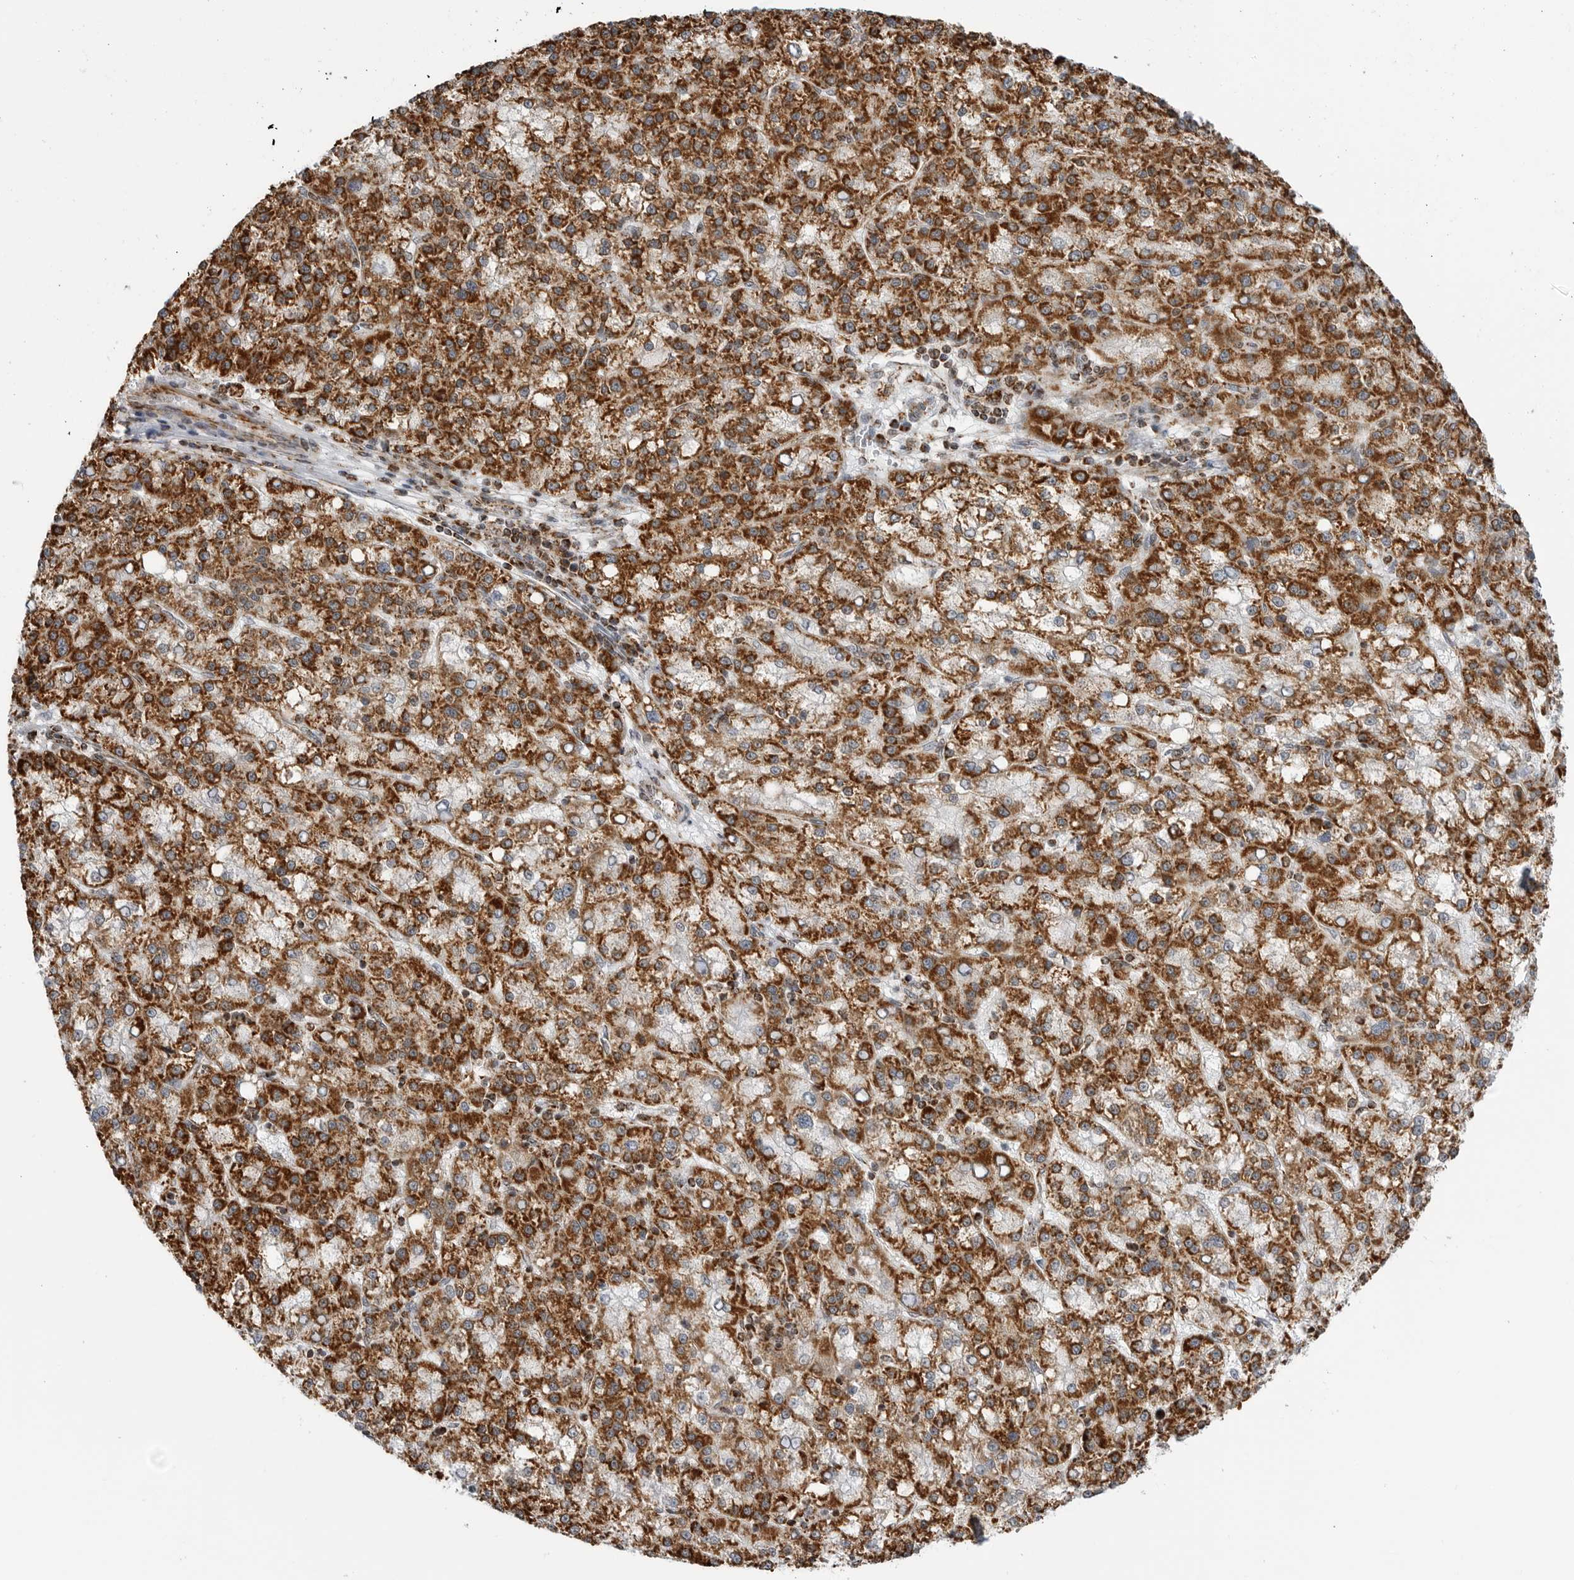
{"staining": {"intensity": "strong", "quantity": ">75%", "location": "cytoplasmic/membranous"}, "tissue": "liver cancer", "cell_type": "Tumor cells", "image_type": "cancer", "snomed": [{"axis": "morphology", "description": "Carcinoma, Hepatocellular, NOS"}, {"axis": "topography", "description": "Liver"}], "caption": "Liver cancer (hepatocellular carcinoma) tissue shows strong cytoplasmic/membranous expression in approximately >75% of tumor cells, visualized by immunohistochemistry. (IHC, brightfield microscopy, high magnification).", "gene": "COX5A", "patient": {"sex": "female", "age": 58}}